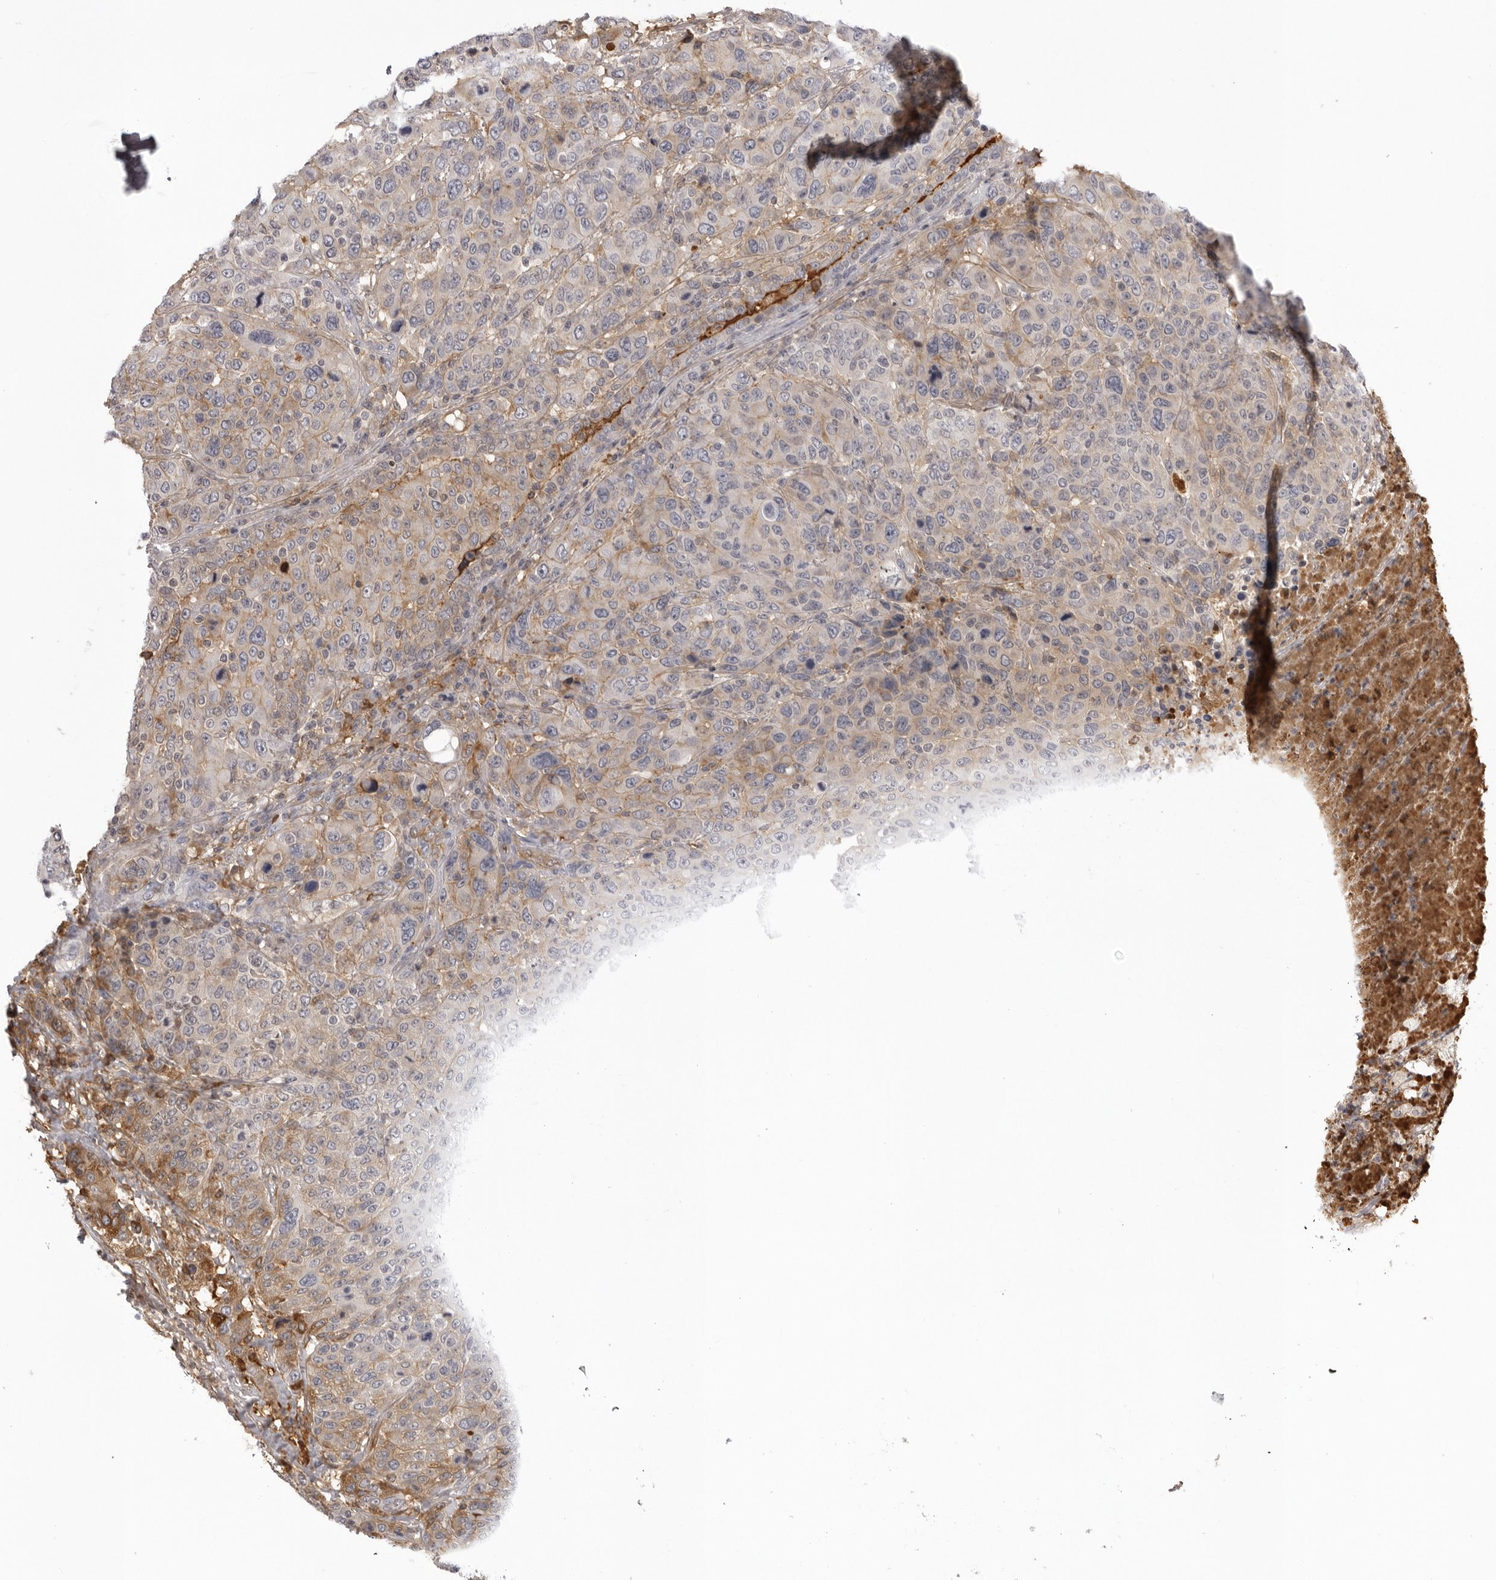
{"staining": {"intensity": "negative", "quantity": "none", "location": "none"}, "tissue": "breast cancer", "cell_type": "Tumor cells", "image_type": "cancer", "snomed": [{"axis": "morphology", "description": "Duct carcinoma"}, {"axis": "topography", "description": "Breast"}], "caption": "Breast invasive ductal carcinoma was stained to show a protein in brown. There is no significant staining in tumor cells.", "gene": "PLEKHF2", "patient": {"sex": "female", "age": 37}}